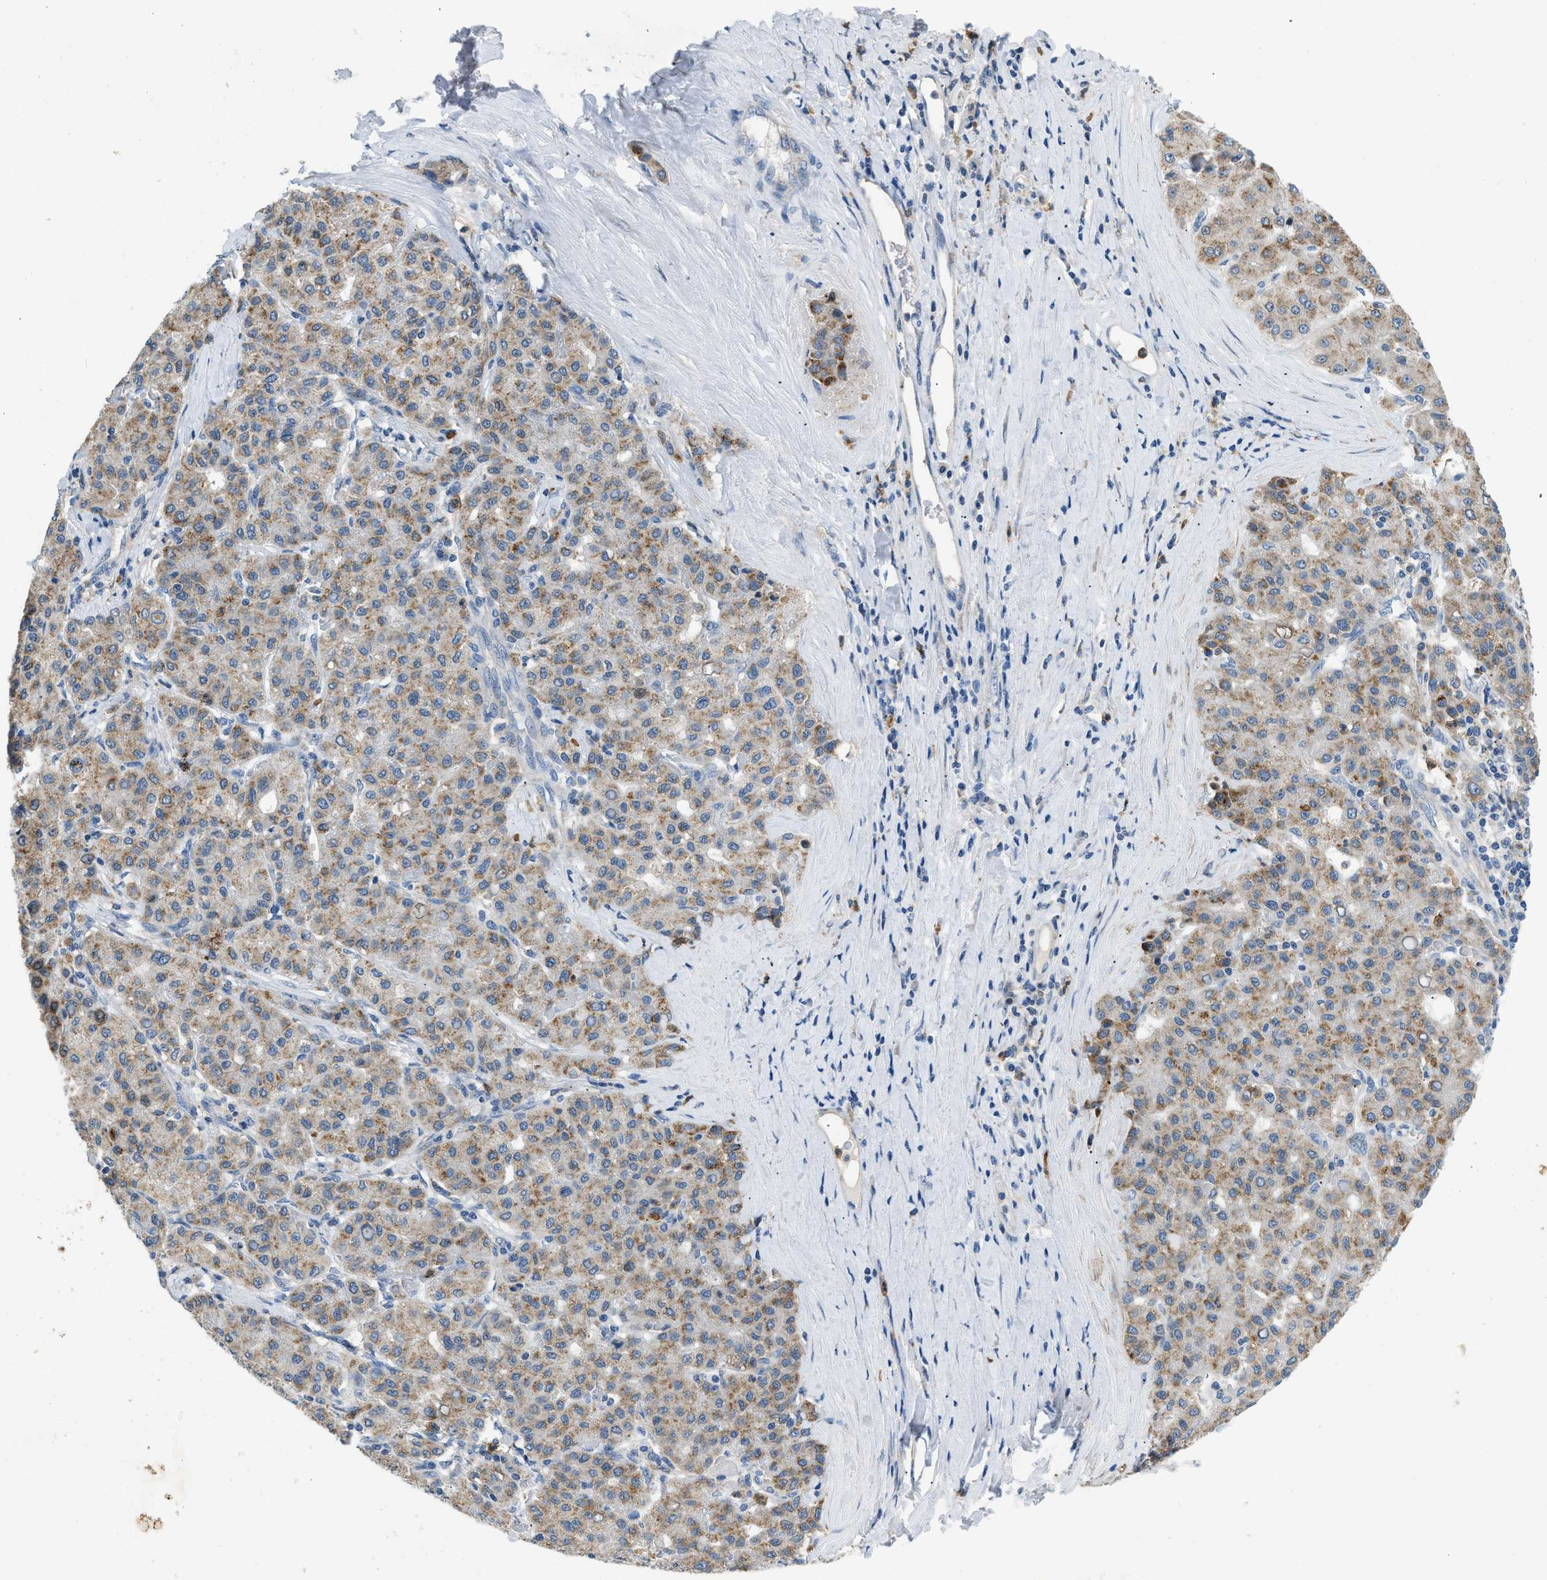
{"staining": {"intensity": "weak", "quantity": ">75%", "location": "cytoplasmic/membranous"}, "tissue": "liver cancer", "cell_type": "Tumor cells", "image_type": "cancer", "snomed": [{"axis": "morphology", "description": "Carcinoma, Hepatocellular, NOS"}, {"axis": "topography", "description": "Liver"}], "caption": "High-power microscopy captured an immunohistochemistry histopathology image of liver cancer, revealing weak cytoplasmic/membranous staining in about >75% of tumor cells. The staining was performed using DAB to visualize the protein expression in brown, while the nuclei were stained in blue with hematoxylin (Magnification: 20x).", "gene": "TOMM34", "patient": {"sex": "male", "age": 65}}